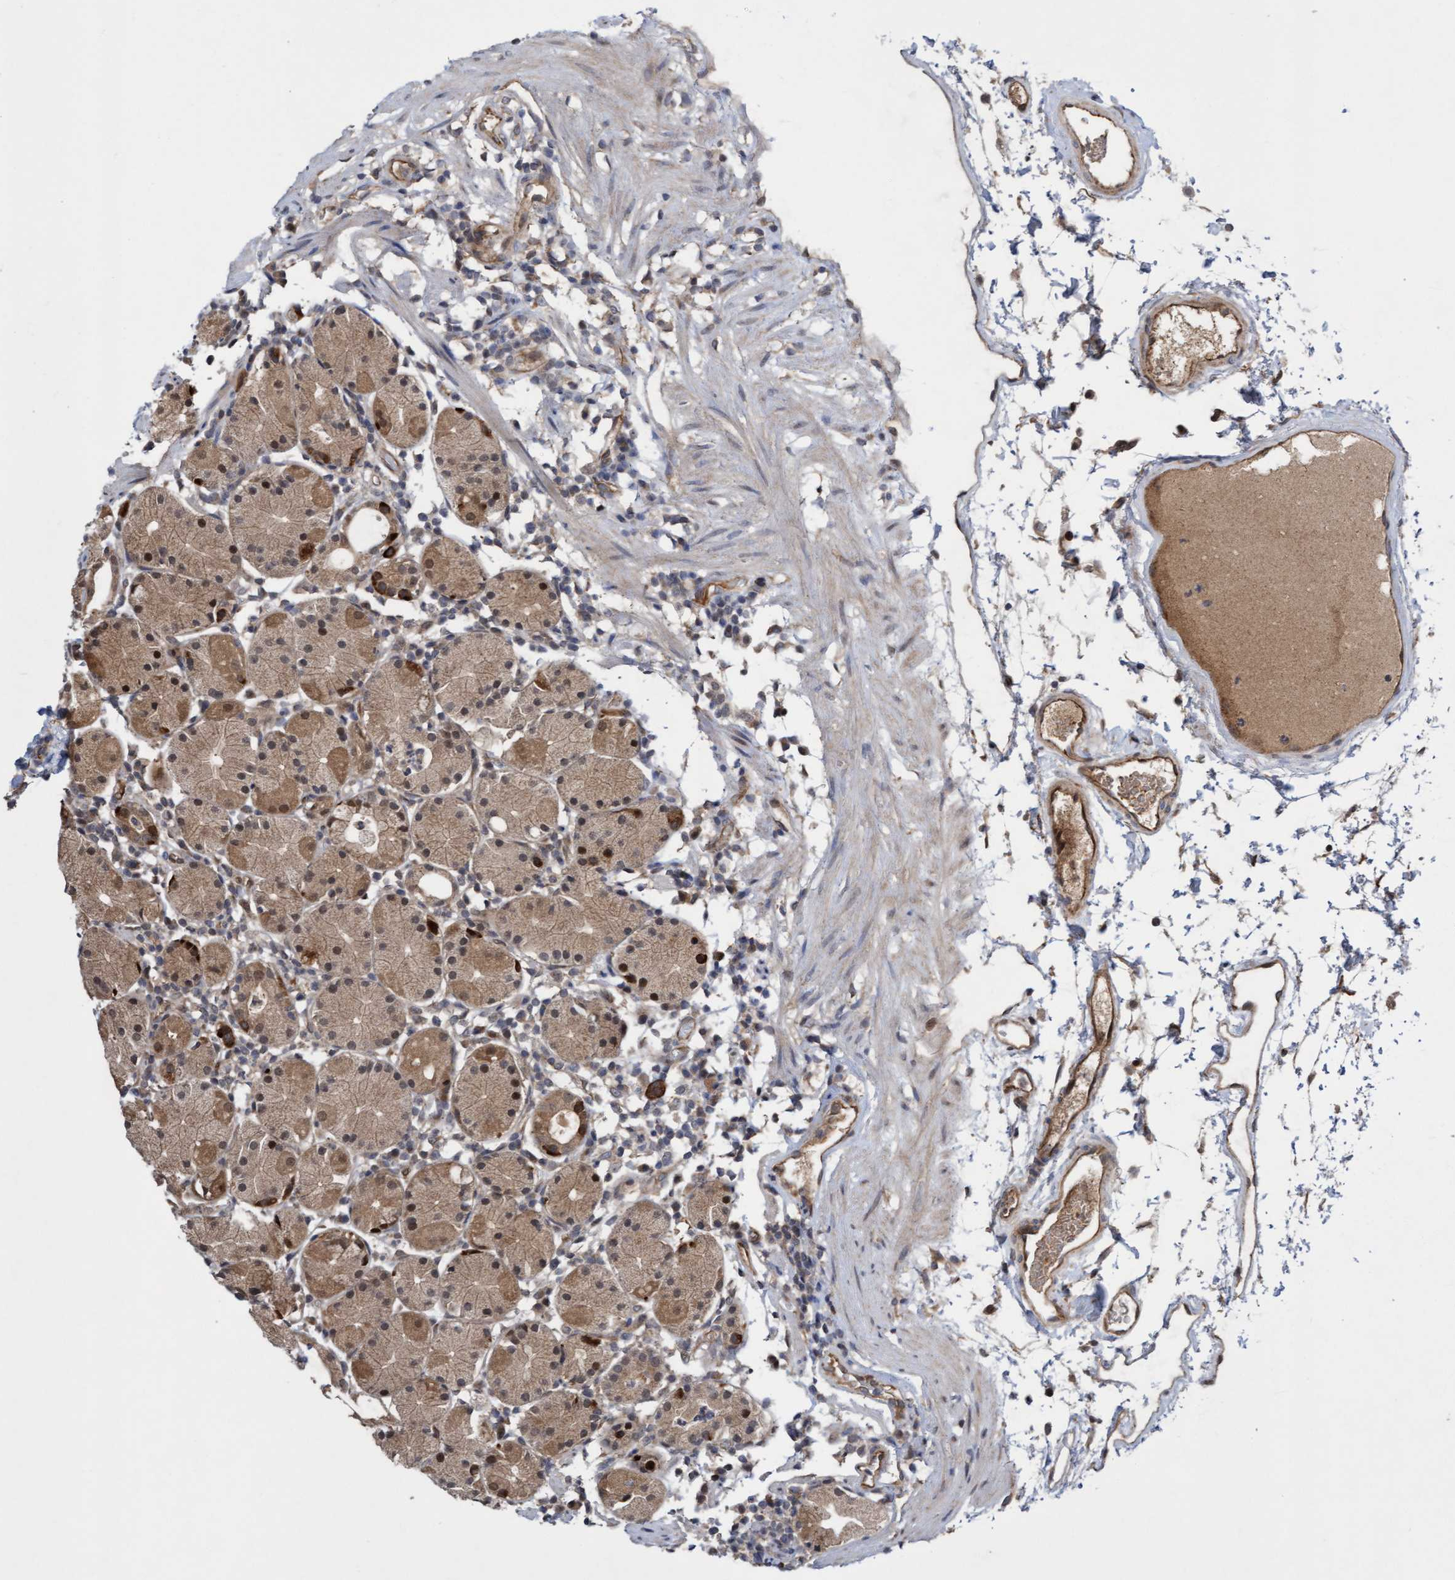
{"staining": {"intensity": "weak", "quantity": ">75%", "location": "cytoplasmic/membranous,nuclear"}, "tissue": "stomach", "cell_type": "Glandular cells", "image_type": "normal", "snomed": [{"axis": "morphology", "description": "Normal tissue, NOS"}, {"axis": "topography", "description": "Stomach"}, {"axis": "topography", "description": "Stomach, lower"}], "caption": "About >75% of glandular cells in normal stomach show weak cytoplasmic/membranous,nuclear protein staining as visualized by brown immunohistochemical staining.", "gene": "ITFG1", "patient": {"sex": "female", "age": 75}}